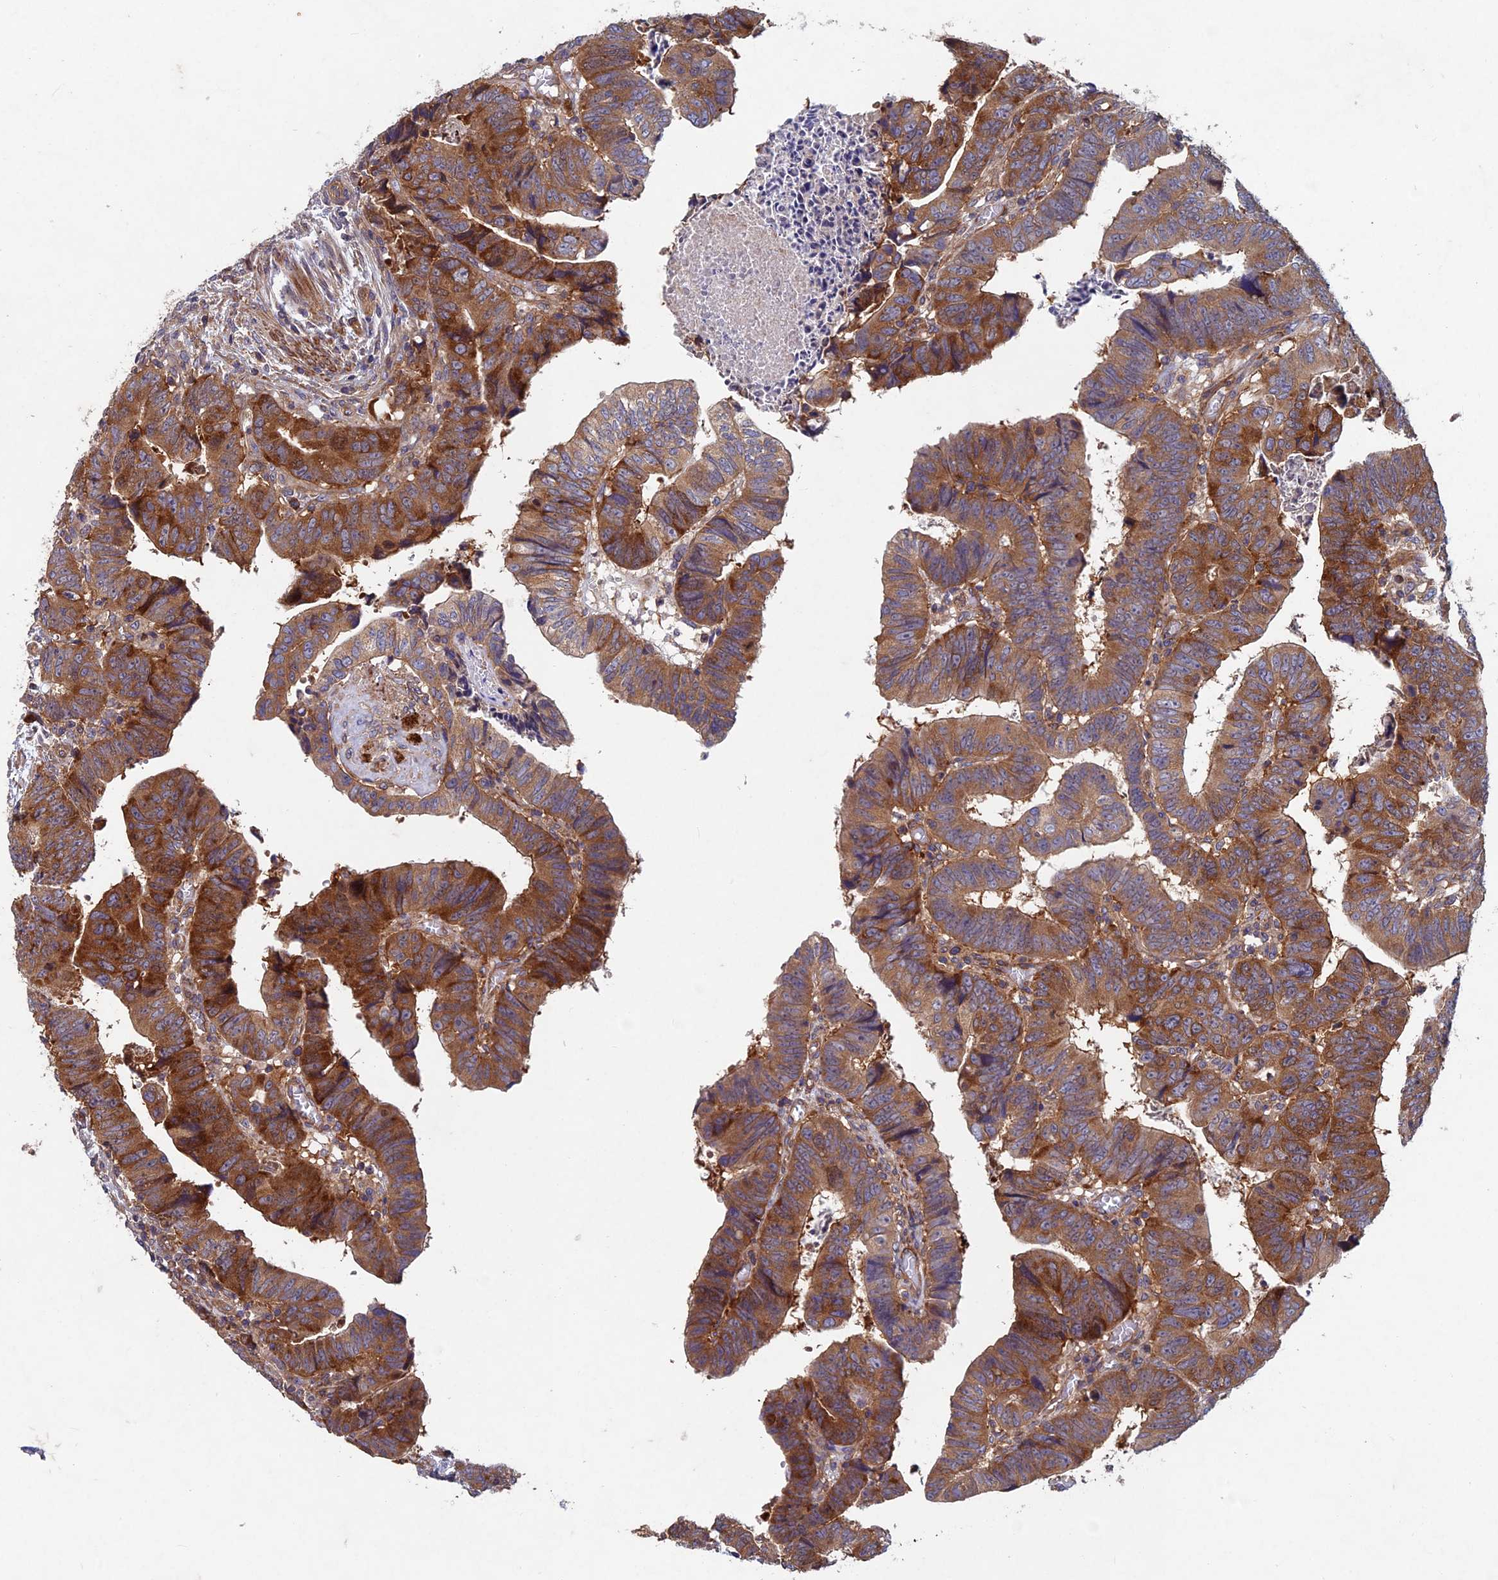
{"staining": {"intensity": "moderate", "quantity": ">75%", "location": "cytoplasmic/membranous"}, "tissue": "colorectal cancer", "cell_type": "Tumor cells", "image_type": "cancer", "snomed": [{"axis": "morphology", "description": "Normal tissue, NOS"}, {"axis": "morphology", "description": "Adenocarcinoma, NOS"}, {"axis": "topography", "description": "Rectum"}], "caption": "Colorectal cancer (adenocarcinoma) was stained to show a protein in brown. There is medium levels of moderate cytoplasmic/membranous expression in about >75% of tumor cells. (Stains: DAB in brown, nuclei in blue, Microscopy: brightfield microscopy at high magnification).", "gene": "NCAPG", "patient": {"sex": "female", "age": 65}}